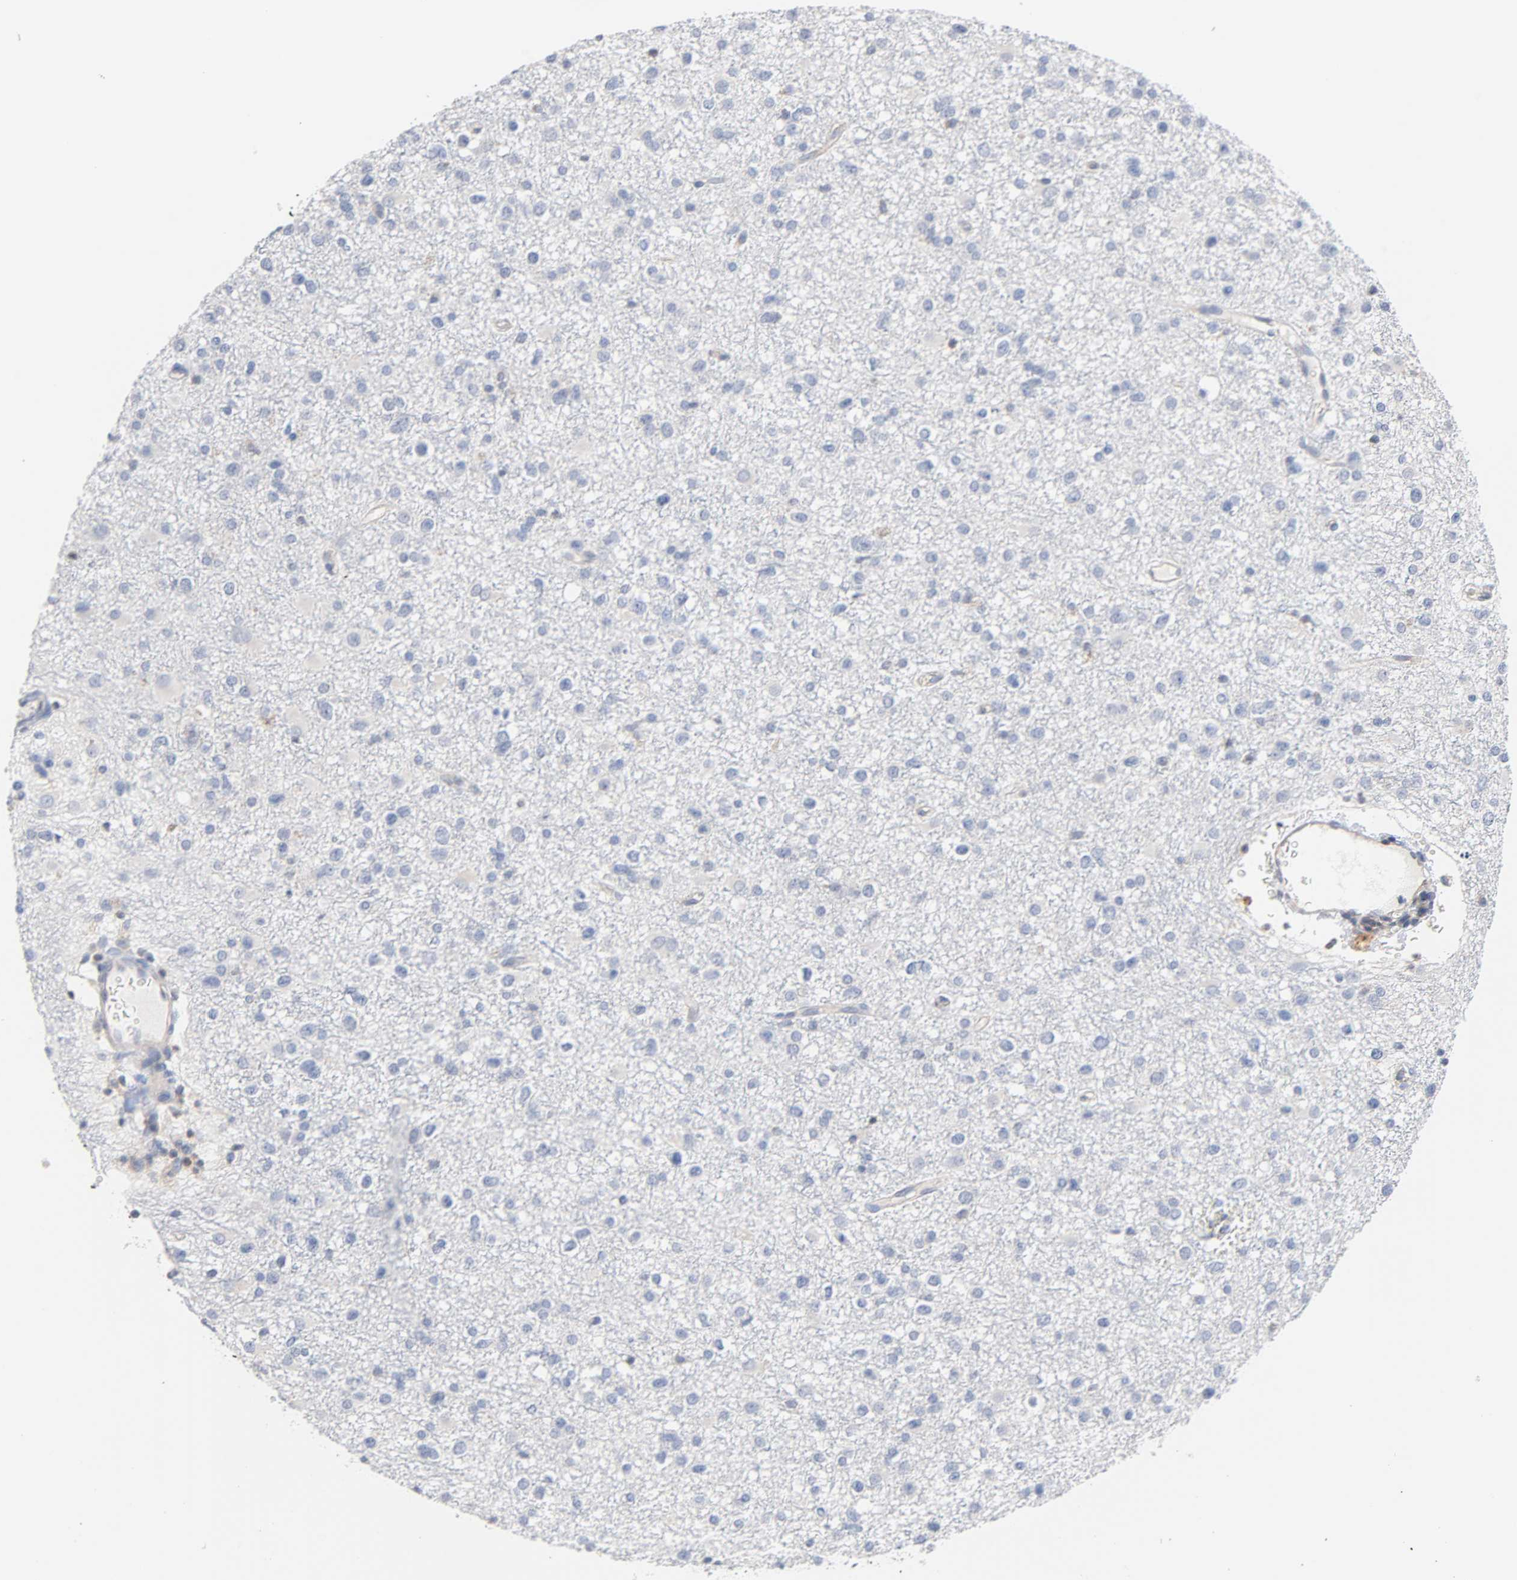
{"staining": {"intensity": "negative", "quantity": "none", "location": "none"}, "tissue": "glioma", "cell_type": "Tumor cells", "image_type": "cancer", "snomed": [{"axis": "morphology", "description": "Glioma, malignant, Low grade"}, {"axis": "topography", "description": "Brain"}], "caption": "DAB immunohistochemical staining of human glioma demonstrates no significant staining in tumor cells.", "gene": "MALT1", "patient": {"sex": "male", "age": 42}}